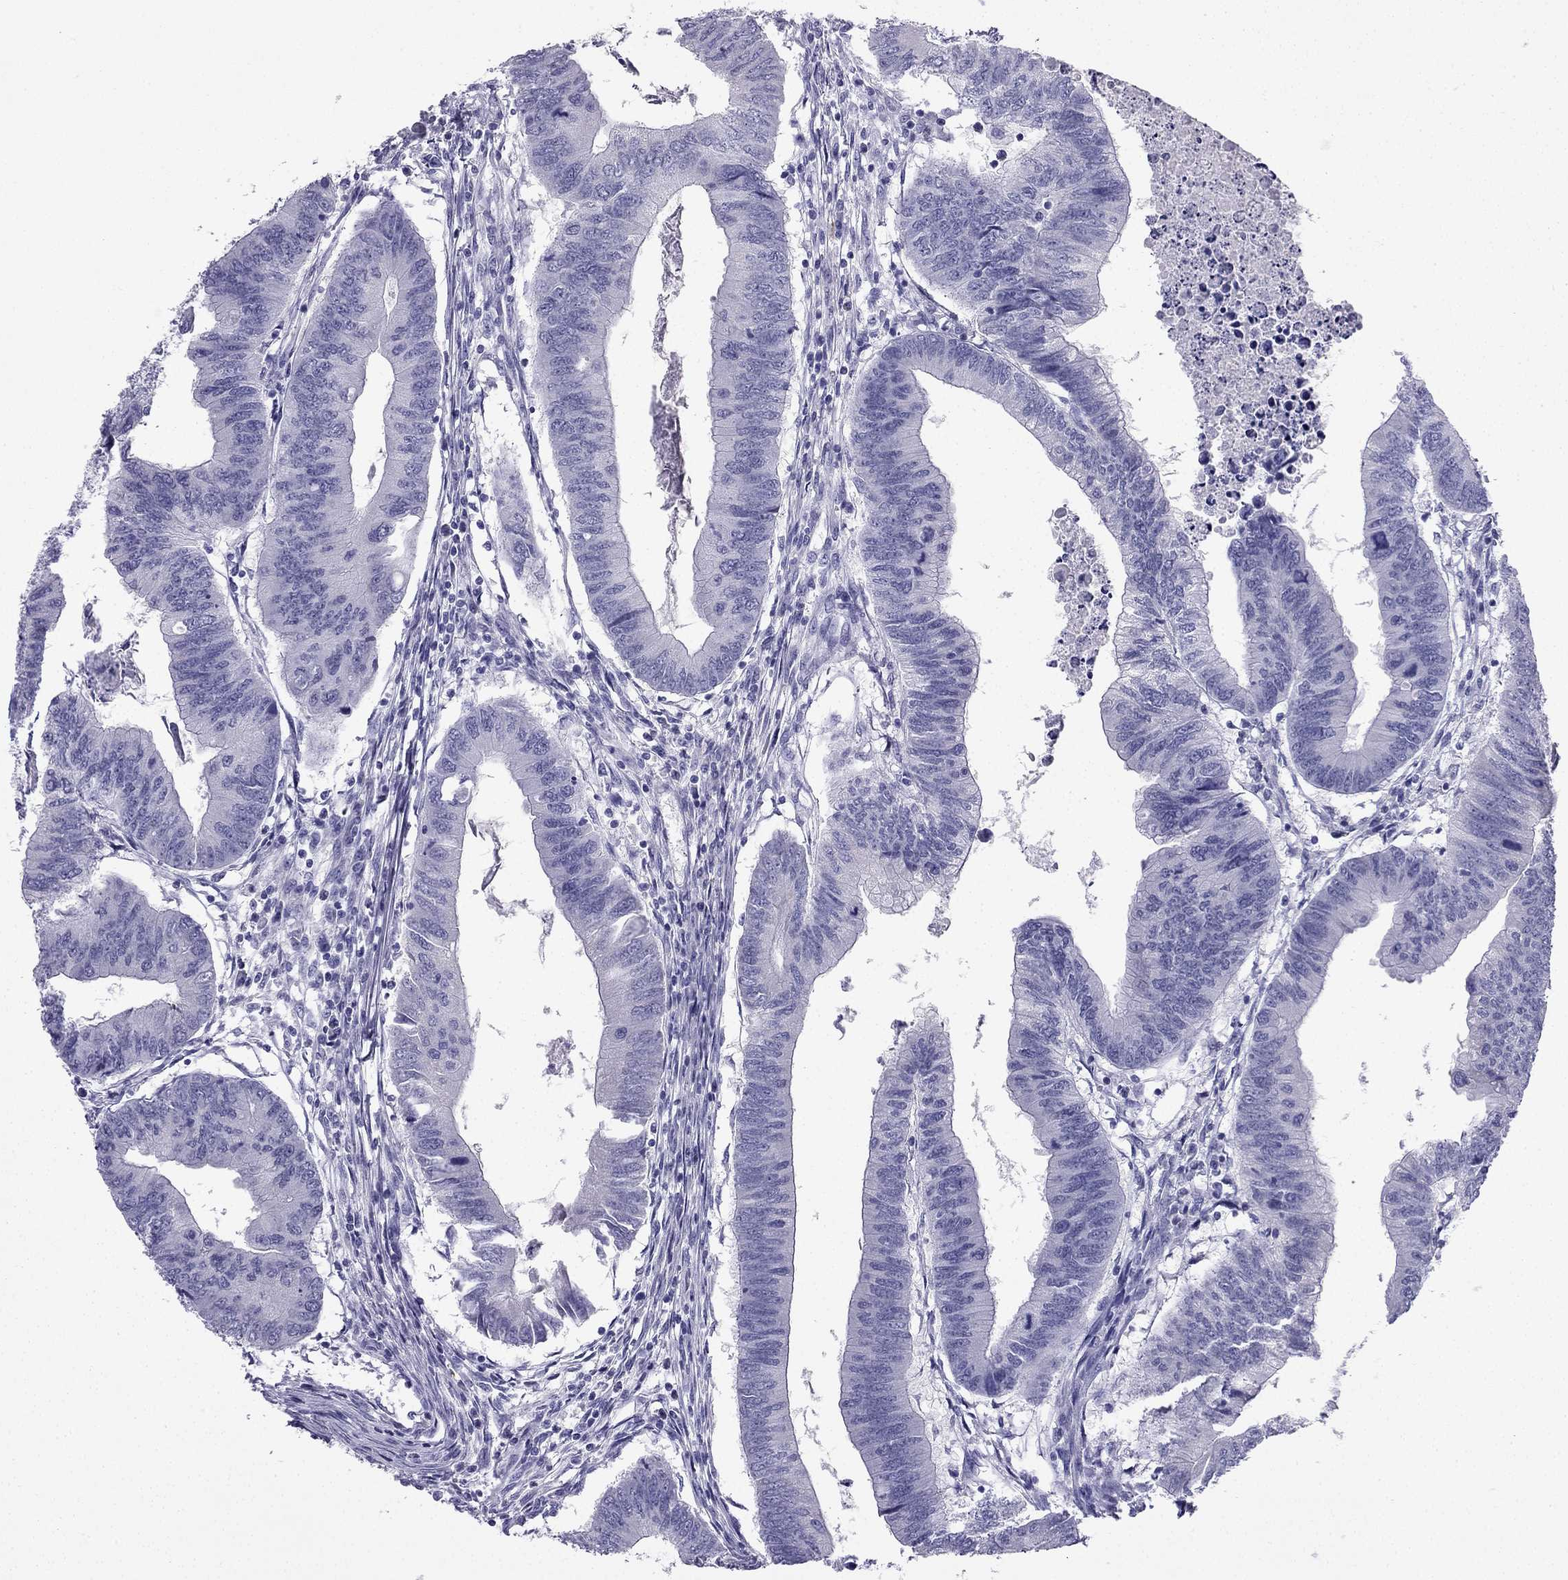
{"staining": {"intensity": "negative", "quantity": "none", "location": "none"}, "tissue": "colorectal cancer", "cell_type": "Tumor cells", "image_type": "cancer", "snomed": [{"axis": "morphology", "description": "Adenocarcinoma, NOS"}, {"axis": "topography", "description": "Colon"}], "caption": "A histopathology image of colorectal adenocarcinoma stained for a protein displays no brown staining in tumor cells.", "gene": "NPTX1", "patient": {"sex": "male", "age": 53}}